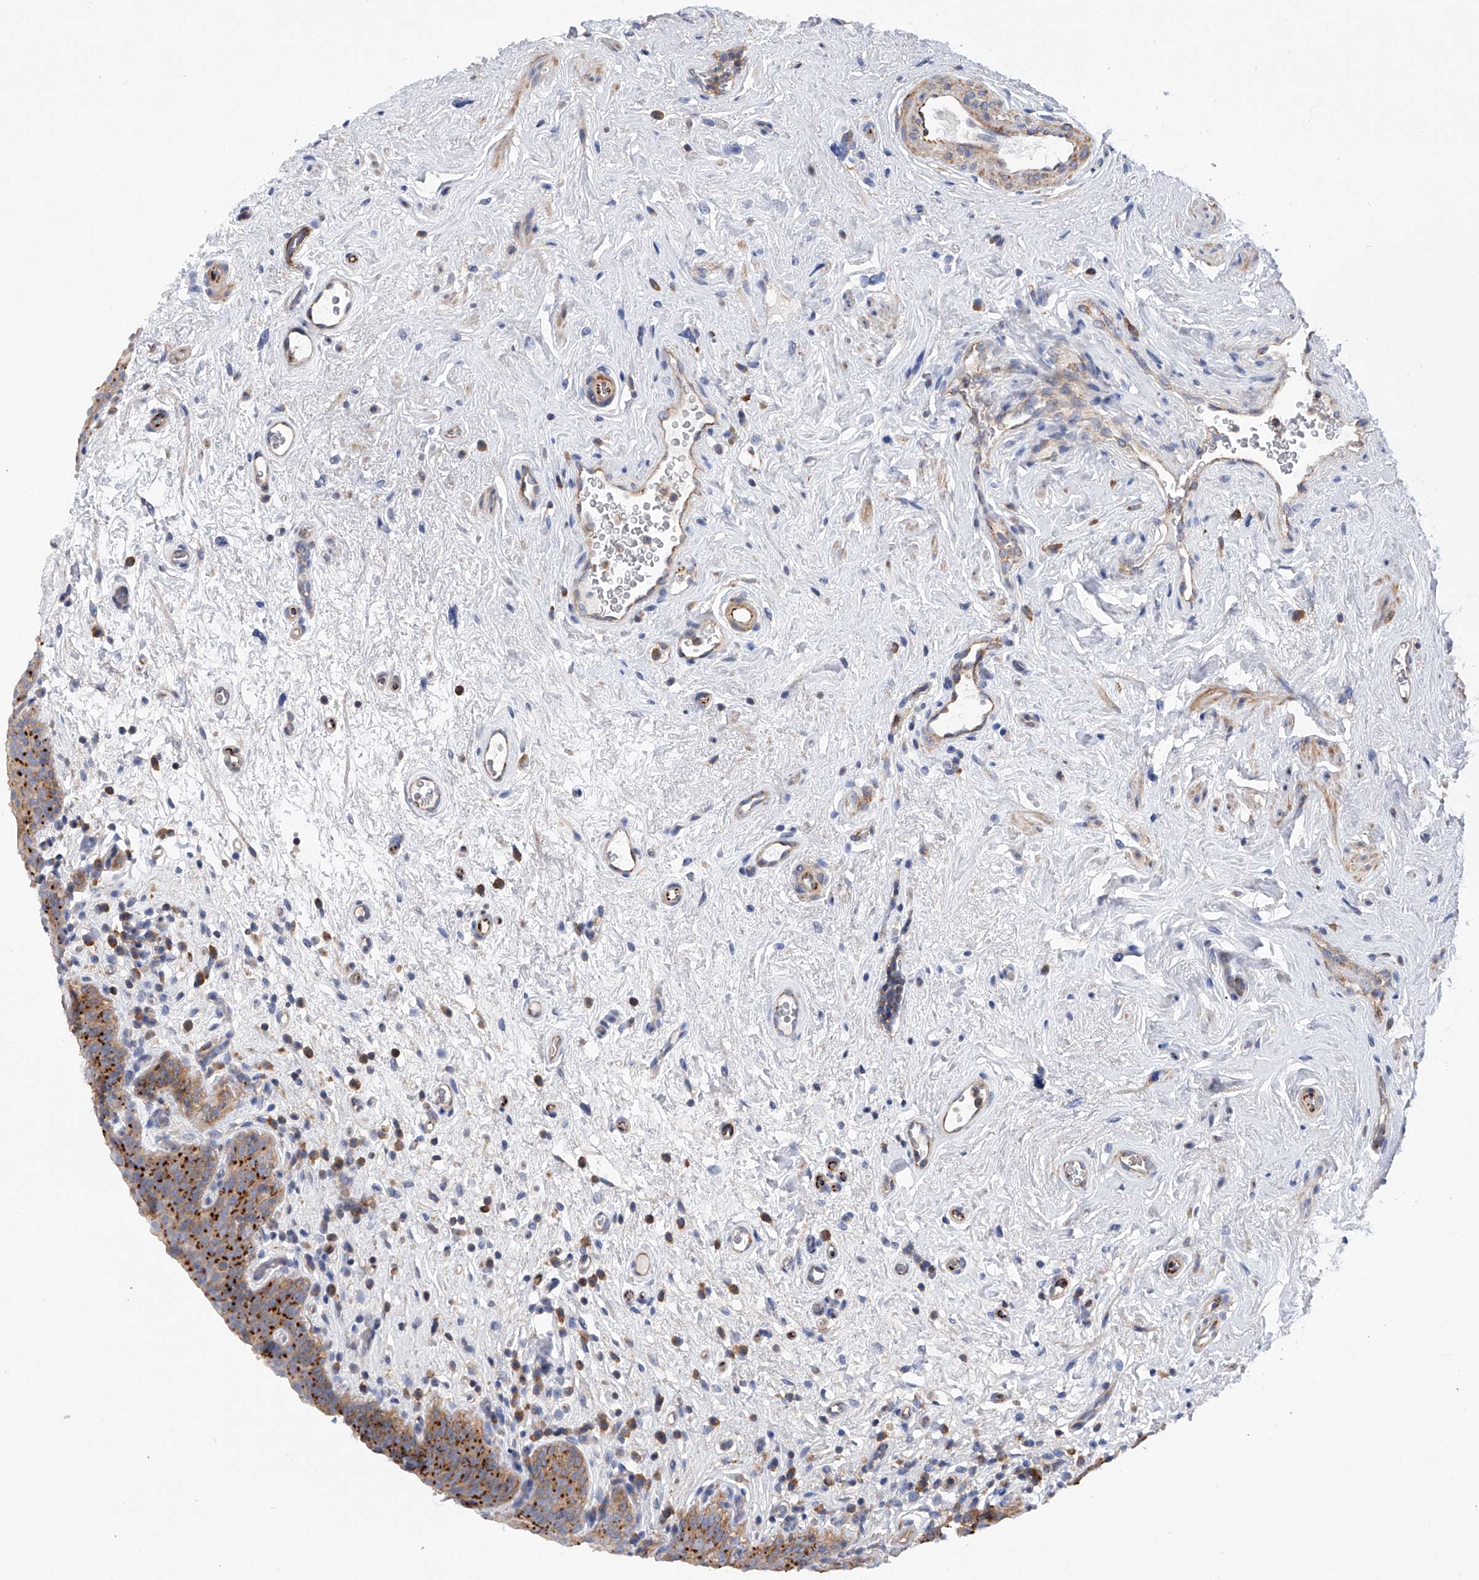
{"staining": {"intensity": "moderate", "quantity": ">75%", "location": "cytoplasmic/membranous"}, "tissue": "urinary bladder", "cell_type": "Urothelial cells", "image_type": "normal", "snomed": [{"axis": "morphology", "description": "Normal tissue, NOS"}, {"axis": "topography", "description": "Urinary bladder"}], "caption": "Immunohistochemical staining of unremarkable urinary bladder demonstrates moderate cytoplasmic/membranous protein expression in approximately >75% of urothelial cells. (Brightfield microscopy of DAB IHC at high magnification).", "gene": "MLYCD", "patient": {"sex": "male", "age": 83}}